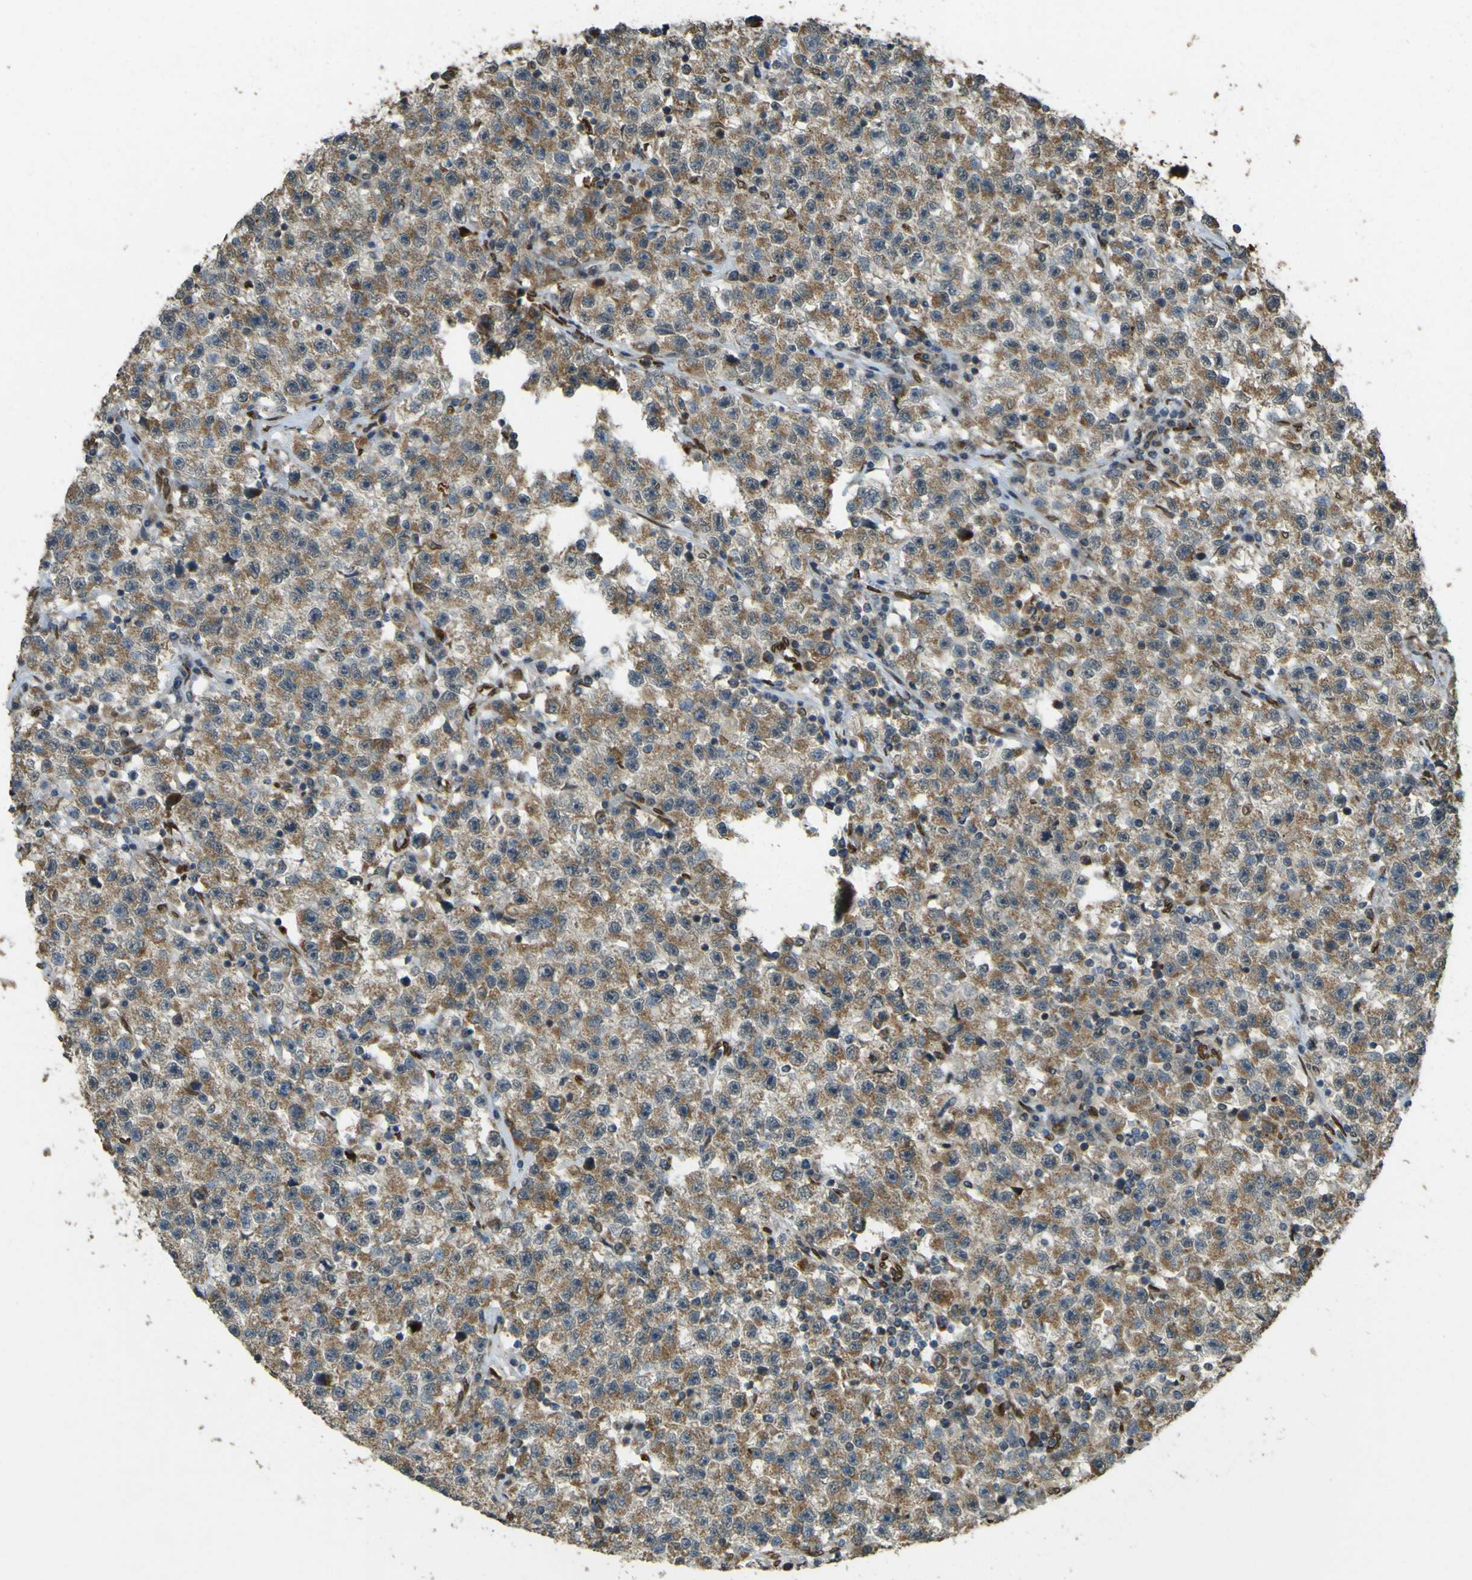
{"staining": {"intensity": "moderate", "quantity": ">75%", "location": "cytoplasmic/membranous"}, "tissue": "testis cancer", "cell_type": "Tumor cells", "image_type": "cancer", "snomed": [{"axis": "morphology", "description": "Seminoma, NOS"}, {"axis": "topography", "description": "Testis"}], "caption": "Protein staining exhibits moderate cytoplasmic/membranous staining in about >75% of tumor cells in seminoma (testis).", "gene": "GALNT1", "patient": {"sex": "male", "age": 22}}